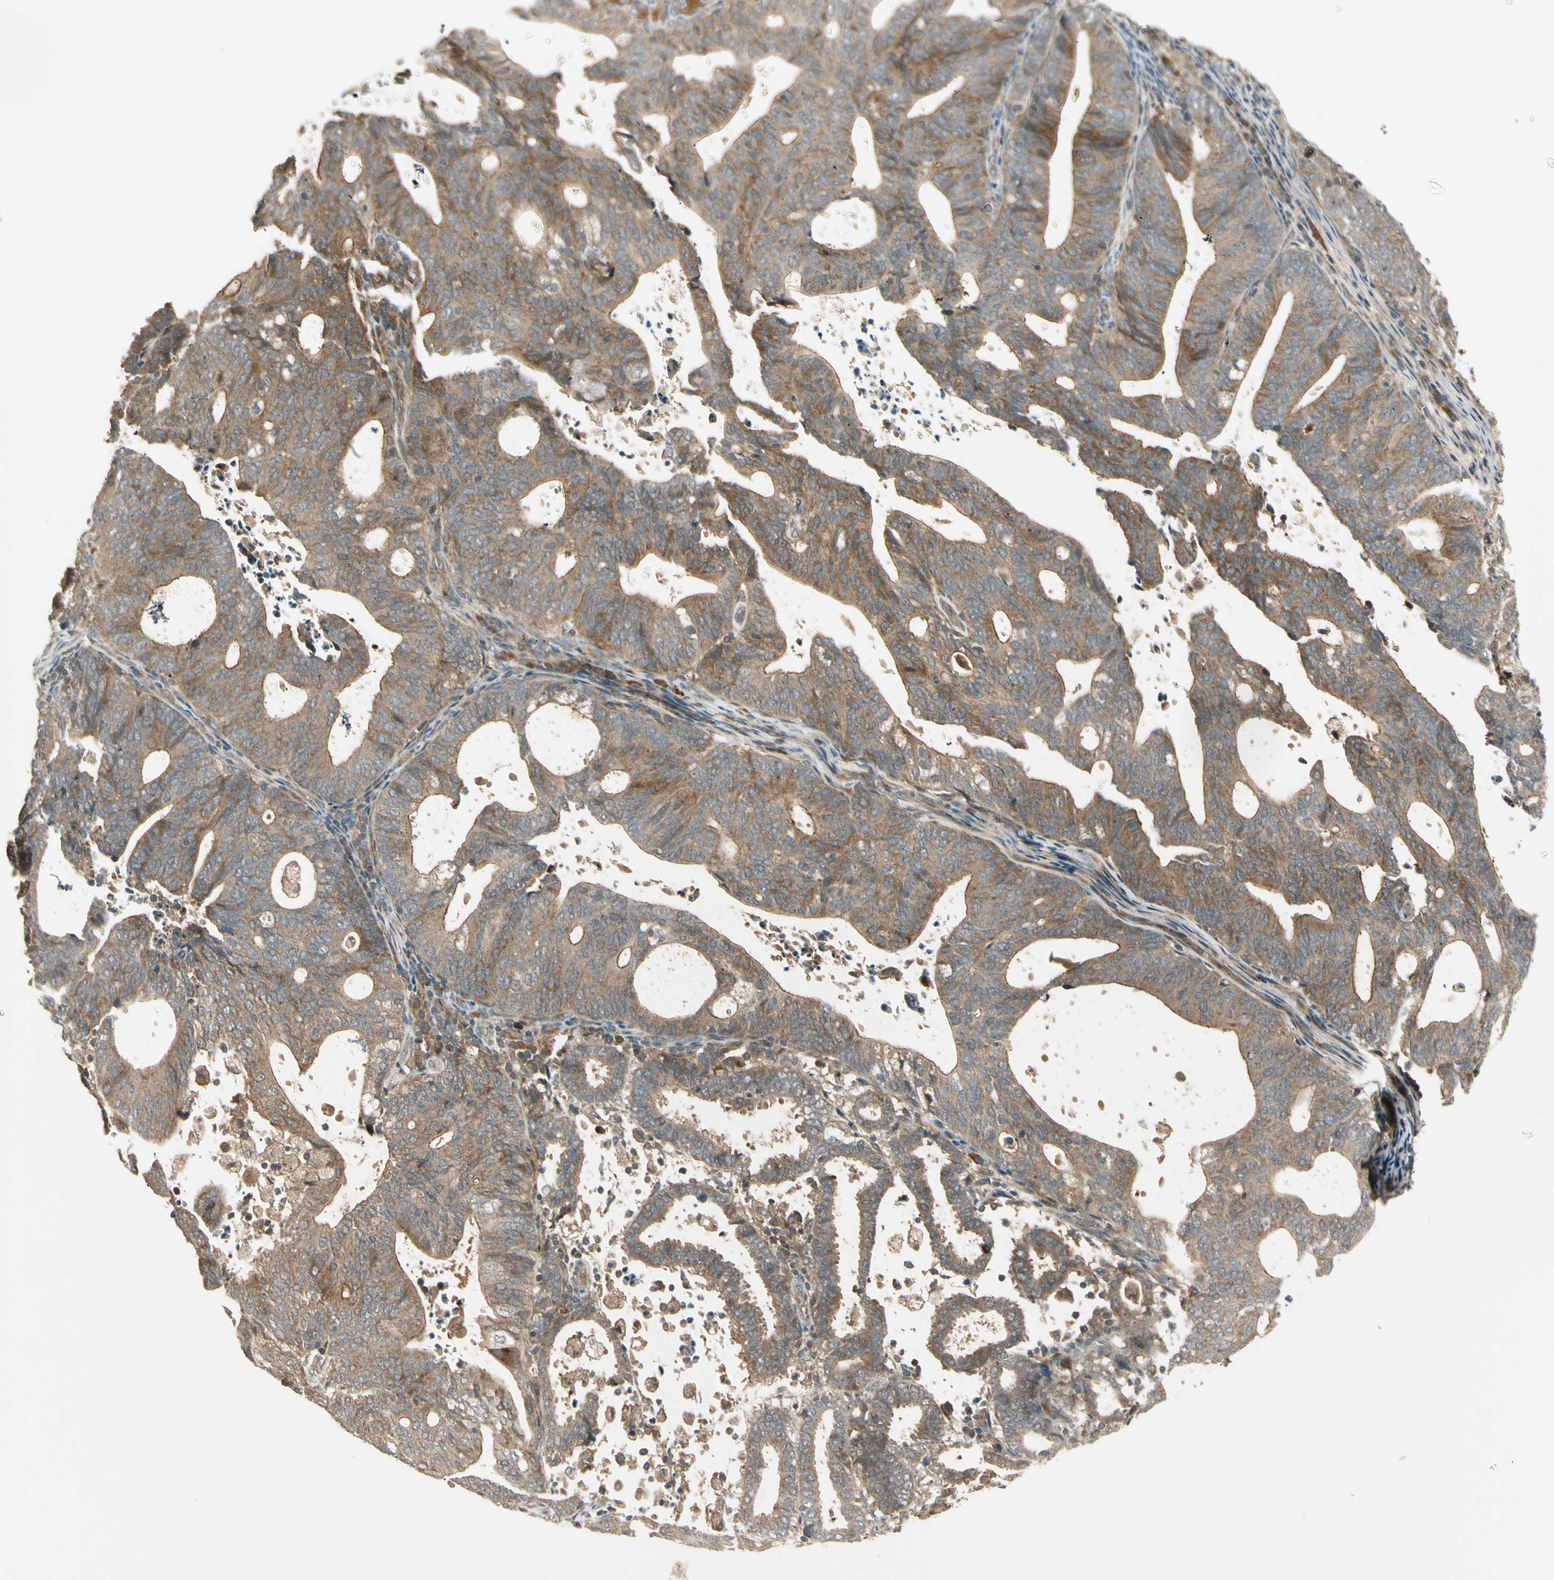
{"staining": {"intensity": "strong", "quantity": ">75%", "location": "cytoplasmic/membranous"}, "tissue": "endometrial cancer", "cell_type": "Tumor cells", "image_type": "cancer", "snomed": [{"axis": "morphology", "description": "Adenocarcinoma, NOS"}, {"axis": "topography", "description": "Uterus"}], "caption": "IHC micrograph of neoplastic tissue: endometrial cancer (adenocarcinoma) stained using immunohistochemistry displays high levels of strong protein expression localized specifically in the cytoplasmic/membranous of tumor cells, appearing as a cytoplasmic/membranous brown color.", "gene": "ACVR1C", "patient": {"sex": "female", "age": 83}}